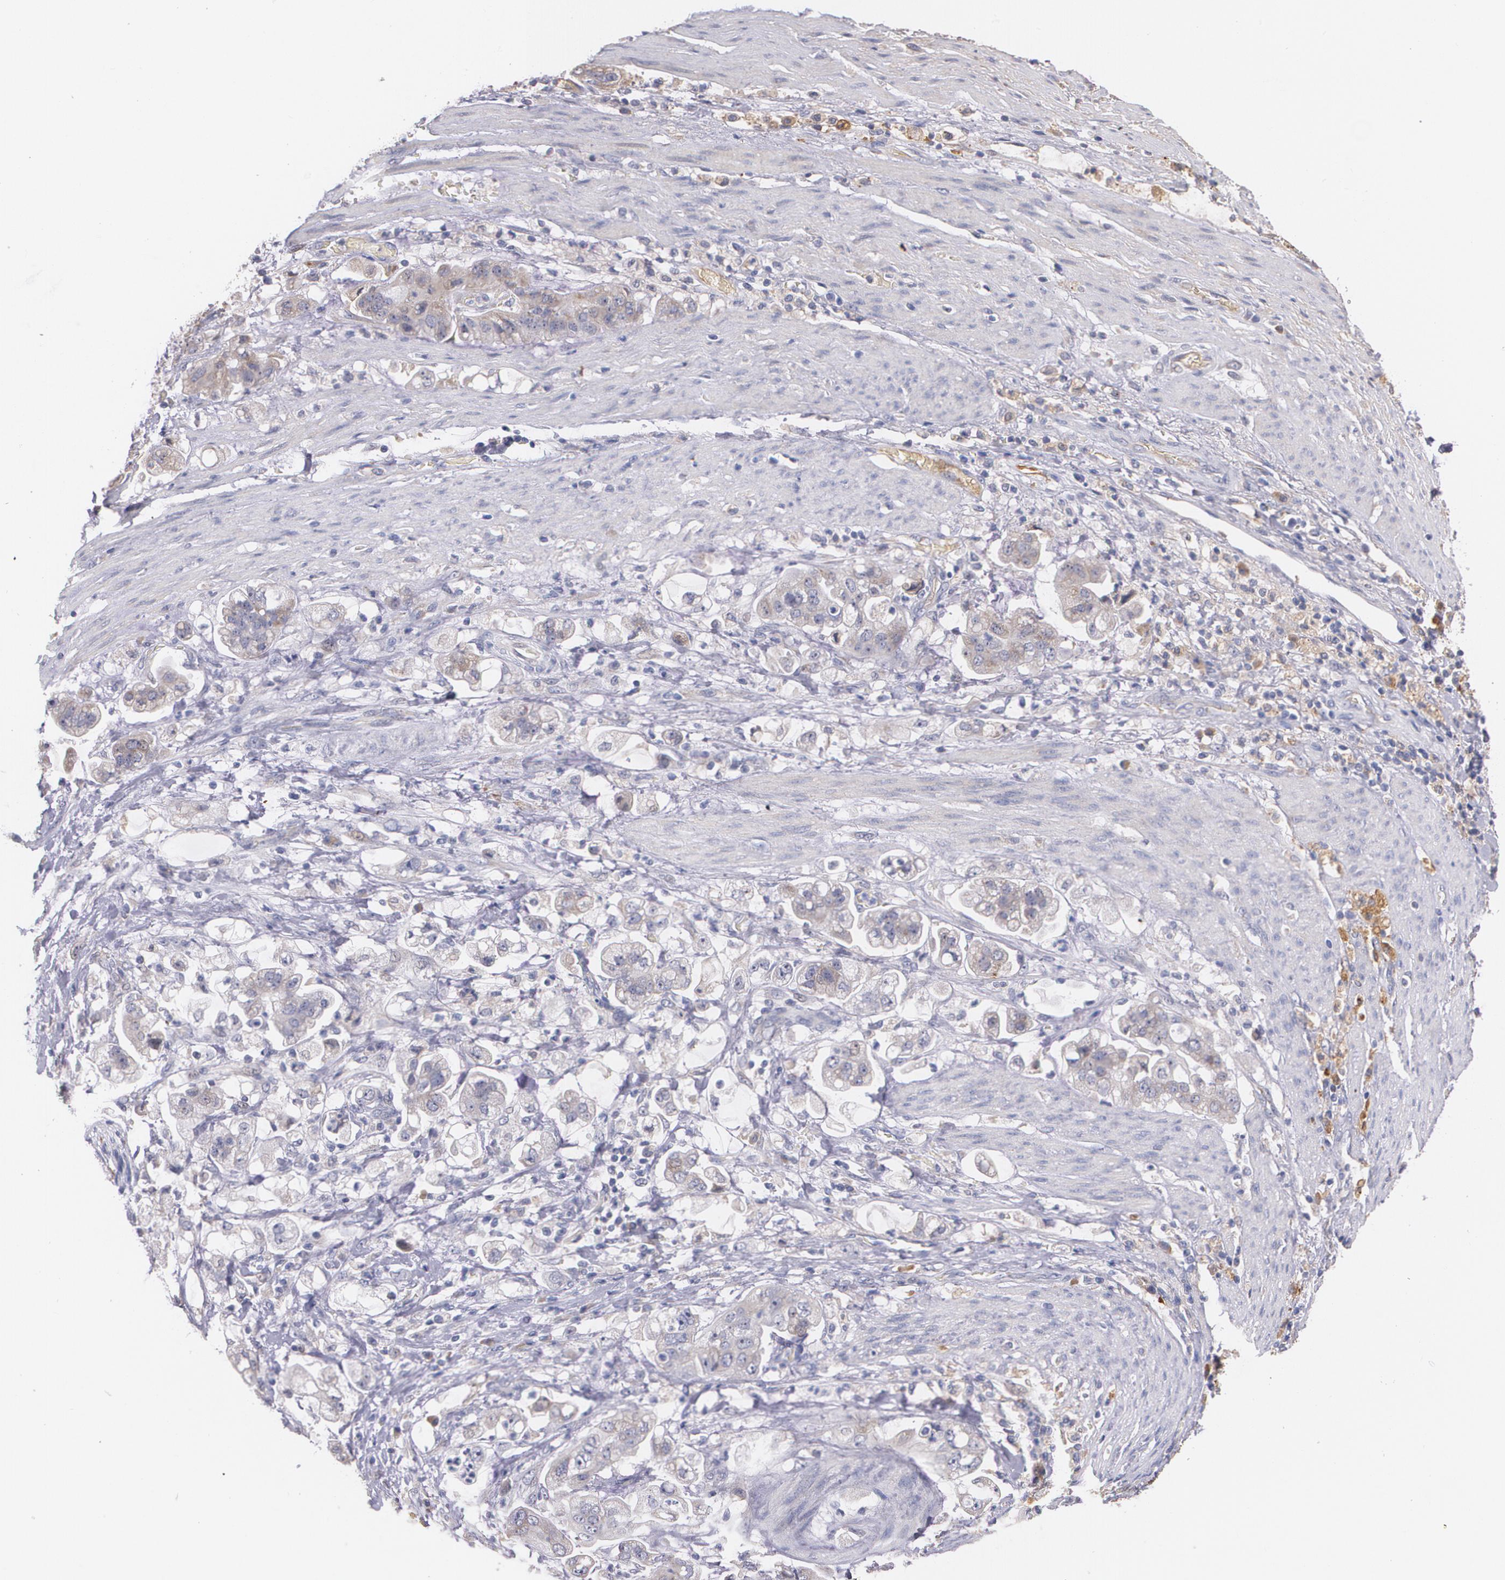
{"staining": {"intensity": "weak", "quantity": "25%-75%", "location": "cytoplasmic/membranous"}, "tissue": "stomach cancer", "cell_type": "Tumor cells", "image_type": "cancer", "snomed": [{"axis": "morphology", "description": "Adenocarcinoma, NOS"}, {"axis": "topography", "description": "Stomach"}], "caption": "Immunohistochemistry (IHC) of human stomach adenocarcinoma displays low levels of weak cytoplasmic/membranous expression in approximately 25%-75% of tumor cells. The staining was performed using DAB (3,3'-diaminobenzidine) to visualize the protein expression in brown, while the nuclei were stained in blue with hematoxylin (Magnification: 20x).", "gene": "AMBP", "patient": {"sex": "male", "age": 62}}